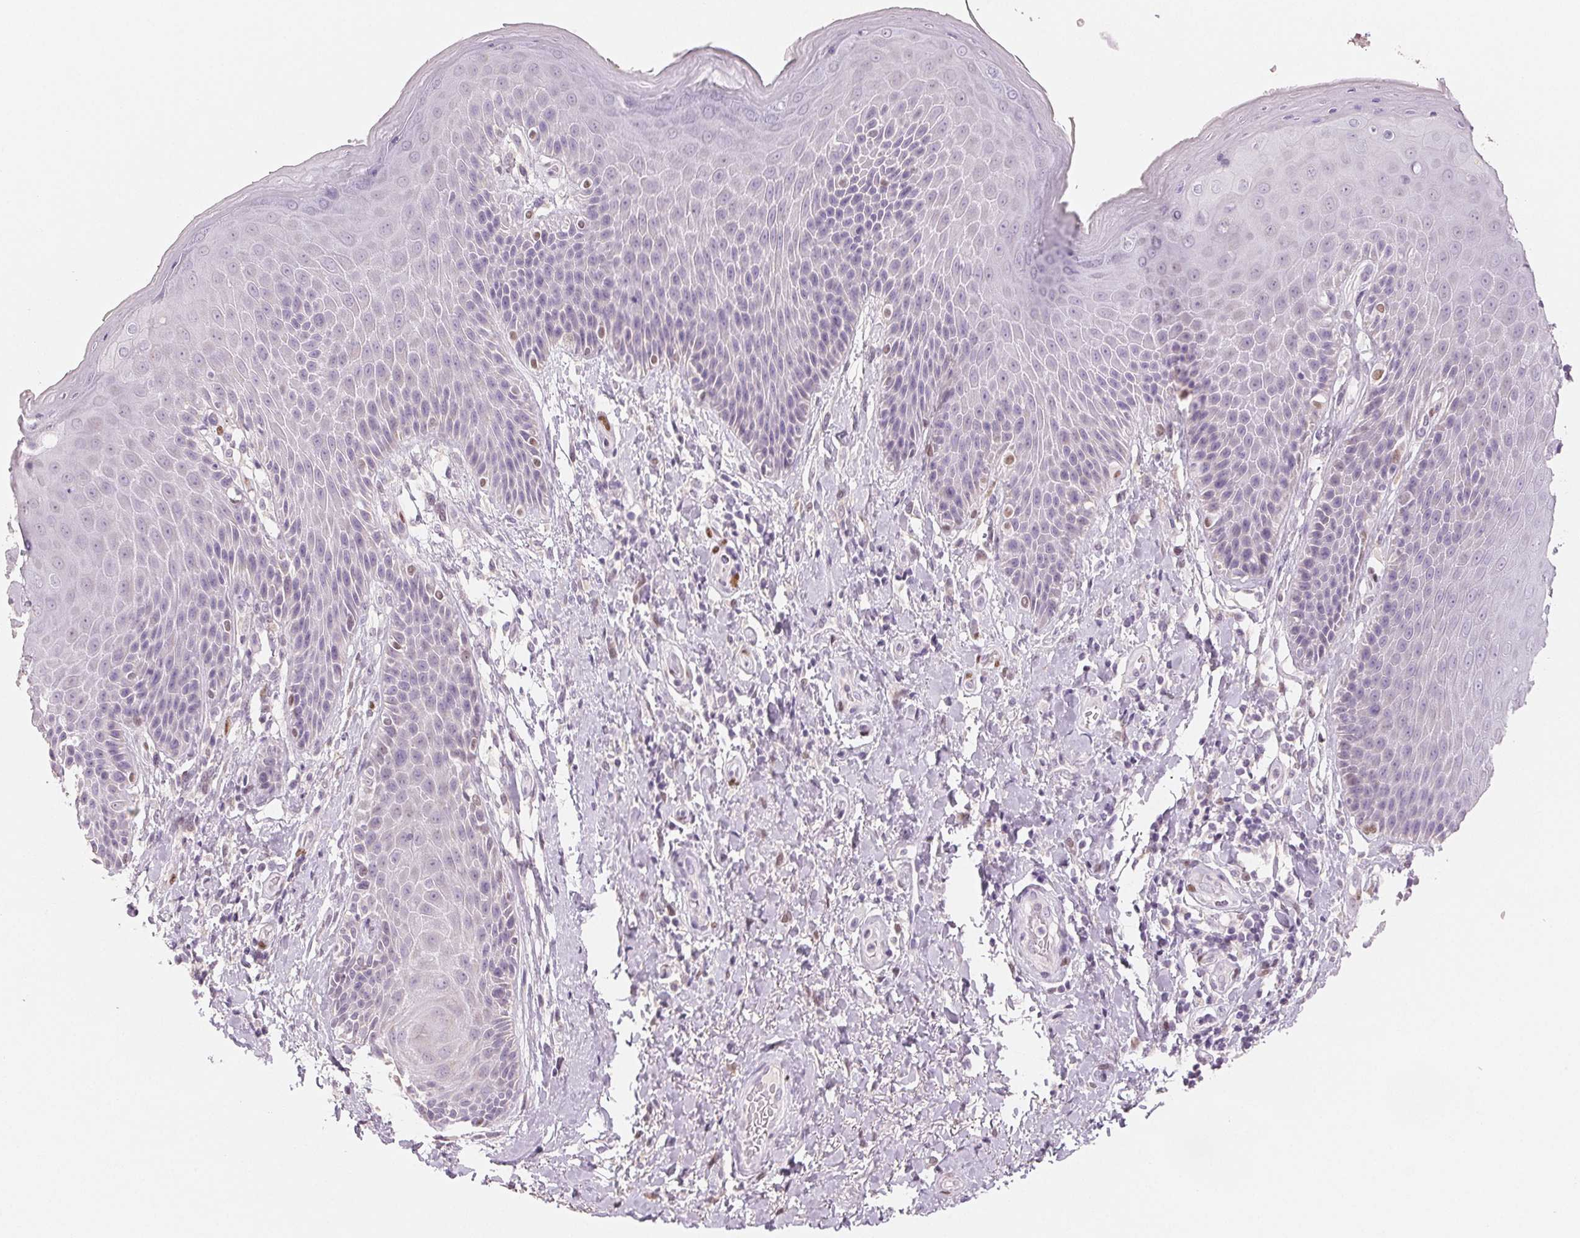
{"staining": {"intensity": "negative", "quantity": "none", "location": "none"}, "tissue": "skin", "cell_type": "Epidermal cells", "image_type": "normal", "snomed": [{"axis": "morphology", "description": "Normal tissue, NOS"}, {"axis": "topography", "description": "Anal"}, {"axis": "topography", "description": "Peripheral nerve tissue"}], "caption": "This is a image of immunohistochemistry staining of normal skin, which shows no expression in epidermal cells.", "gene": "SMARCD3", "patient": {"sex": "male", "age": 51}}